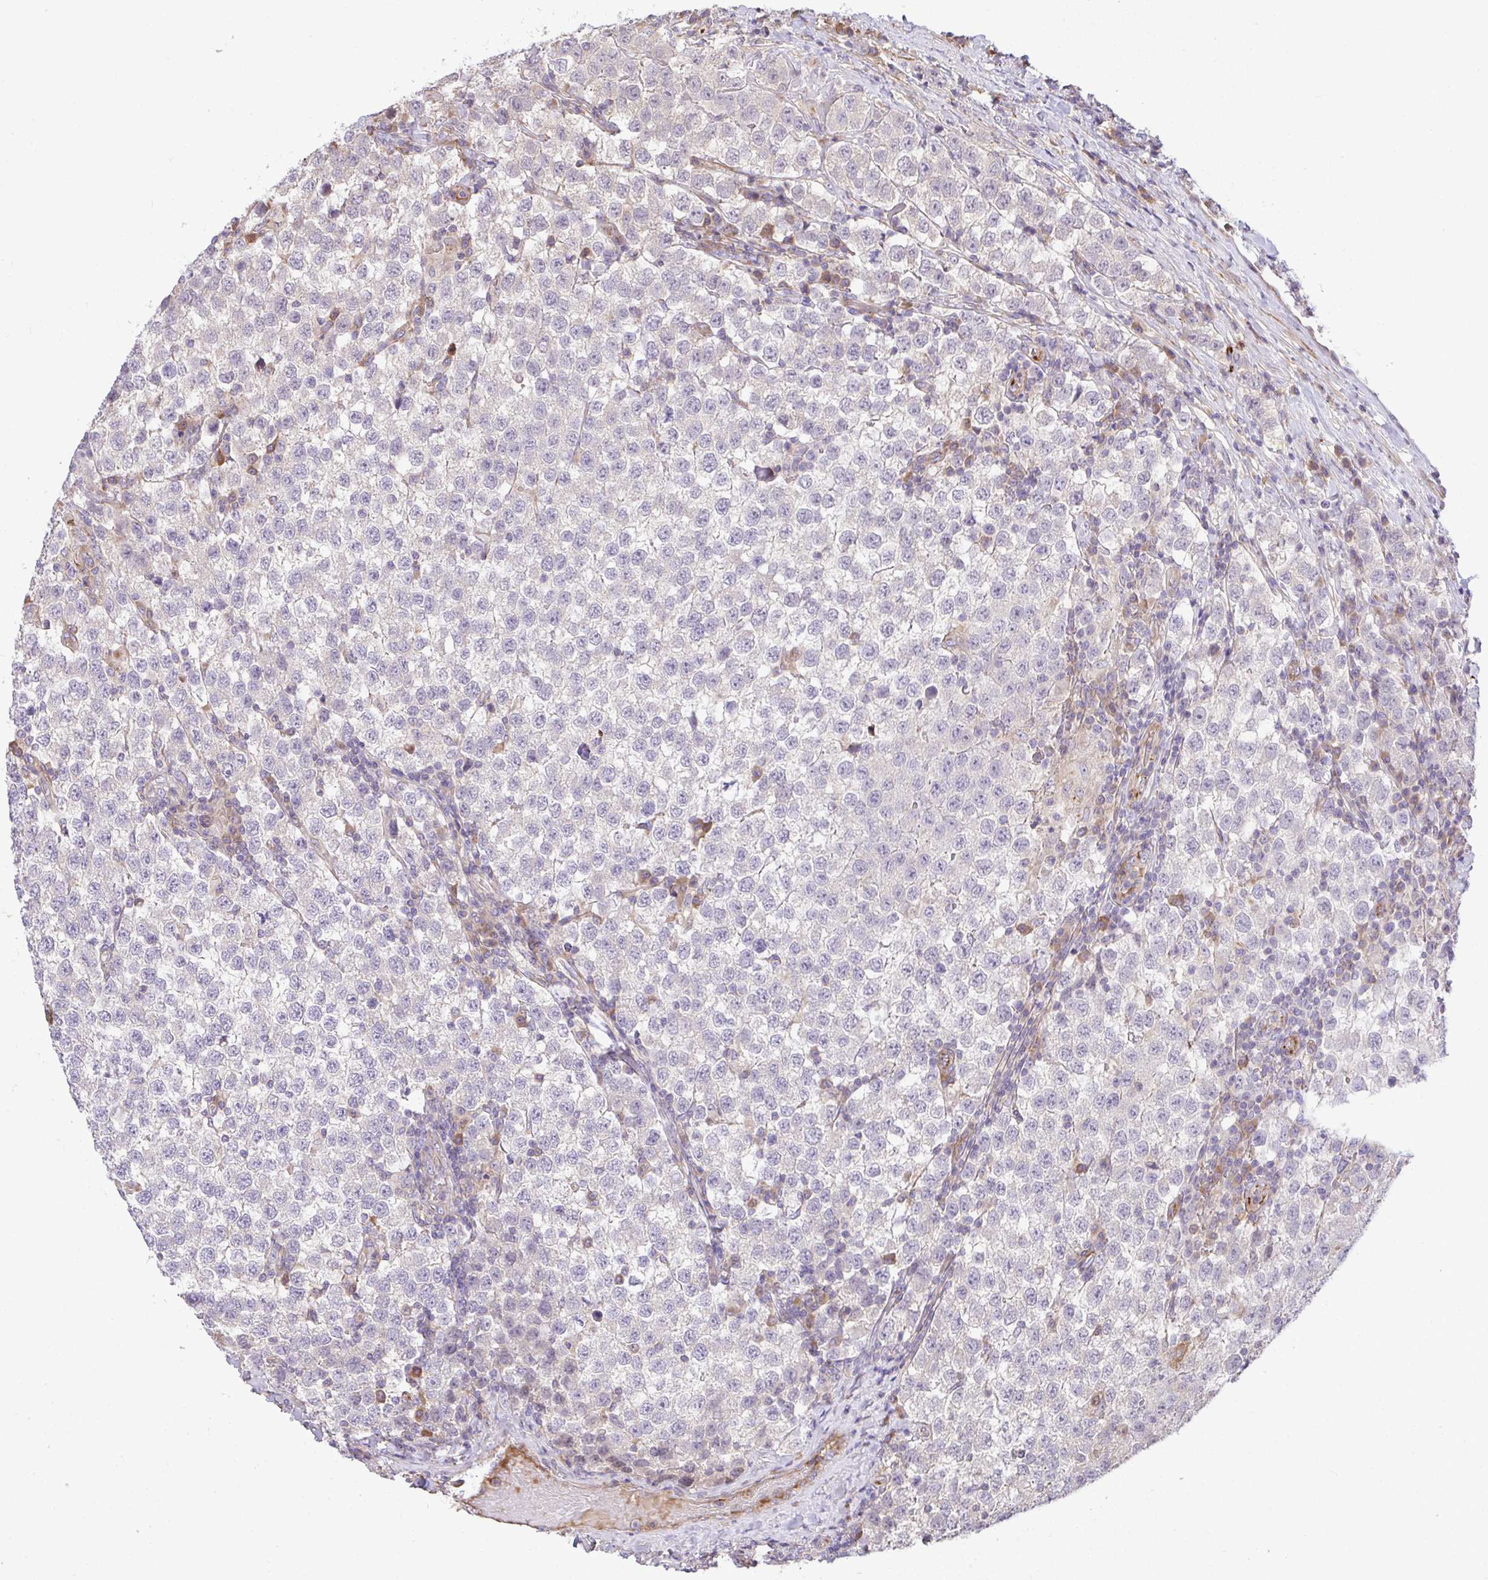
{"staining": {"intensity": "negative", "quantity": "none", "location": "none"}, "tissue": "testis cancer", "cell_type": "Tumor cells", "image_type": "cancer", "snomed": [{"axis": "morphology", "description": "Seminoma, NOS"}, {"axis": "topography", "description": "Testis"}], "caption": "Tumor cells are negative for brown protein staining in seminoma (testis).", "gene": "GRID2", "patient": {"sex": "male", "age": 34}}